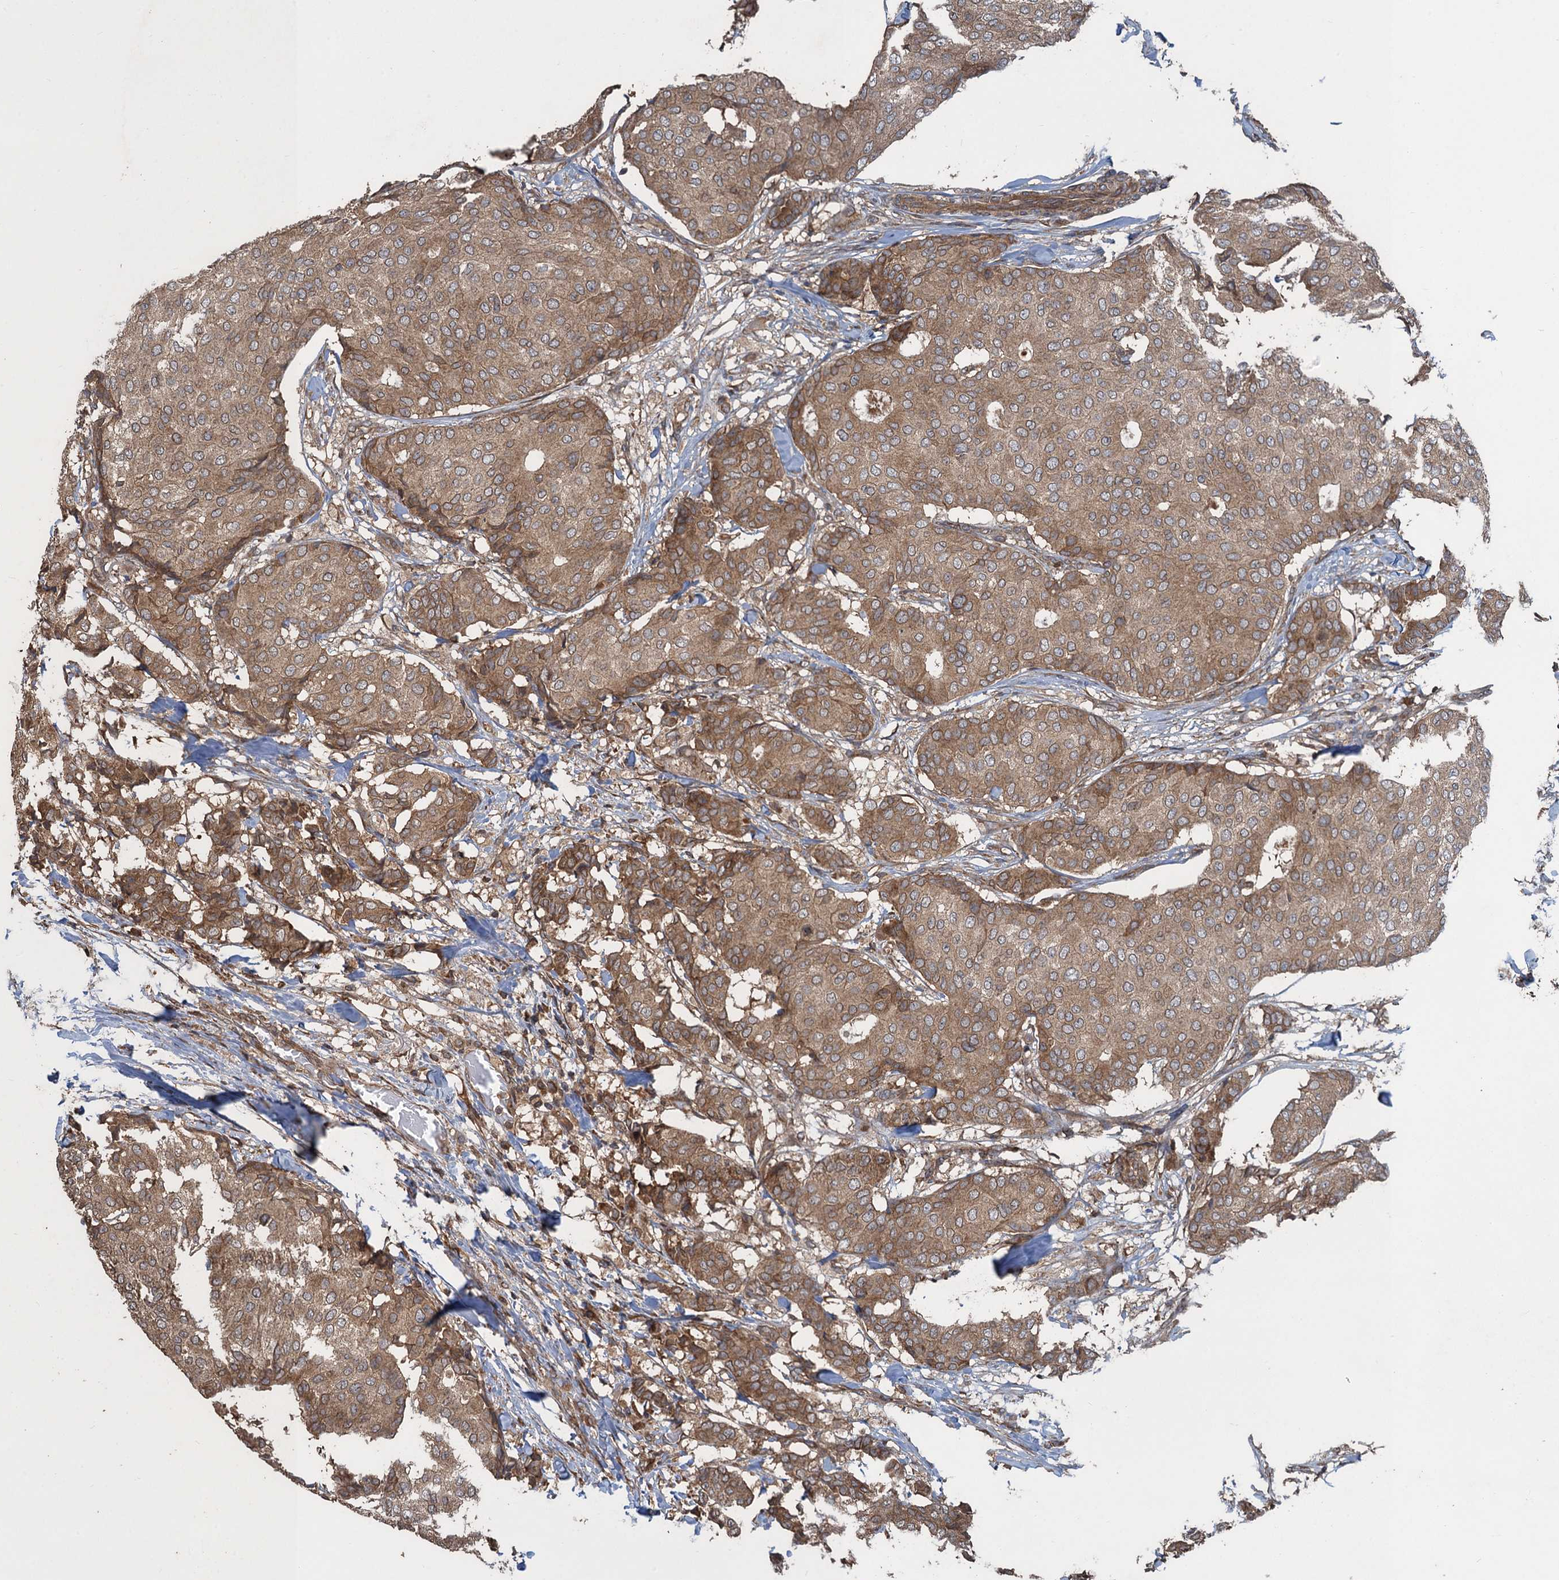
{"staining": {"intensity": "moderate", "quantity": ">75%", "location": "cytoplasmic/membranous"}, "tissue": "breast cancer", "cell_type": "Tumor cells", "image_type": "cancer", "snomed": [{"axis": "morphology", "description": "Duct carcinoma"}, {"axis": "topography", "description": "Breast"}], "caption": "Protein expression analysis of intraductal carcinoma (breast) exhibits moderate cytoplasmic/membranous expression in about >75% of tumor cells. The staining was performed using DAB (3,3'-diaminobenzidine), with brown indicating positive protein expression. Nuclei are stained blue with hematoxylin.", "gene": "GLE1", "patient": {"sex": "female", "age": 75}}